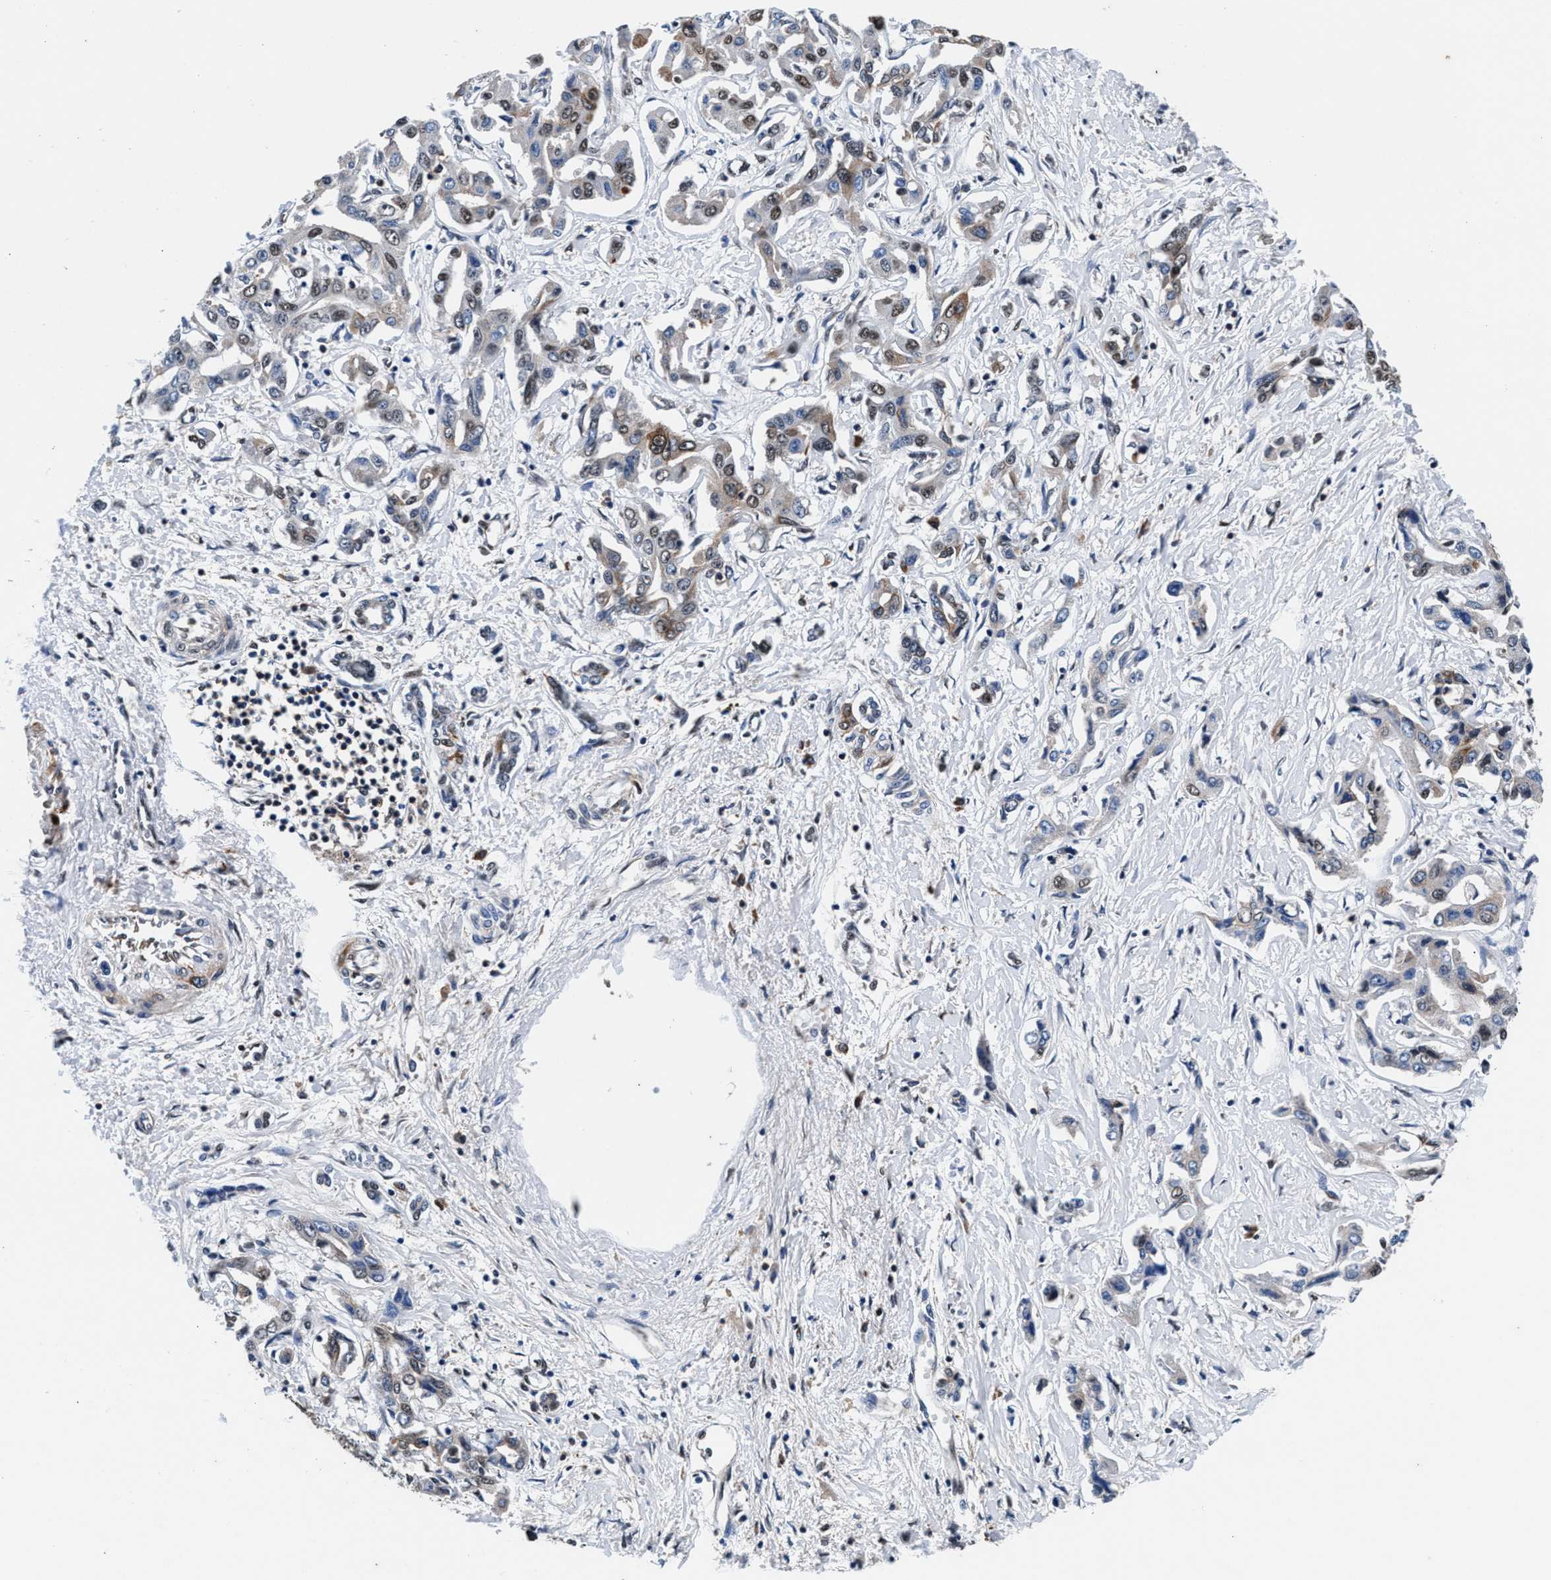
{"staining": {"intensity": "moderate", "quantity": "25%-75%", "location": "cytoplasmic/membranous,nuclear"}, "tissue": "liver cancer", "cell_type": "Tumor cells", "image_type": "cancer", "snomed": [{"axis": "morphology", "description": "Cholangiocarcinoma"}, {"axis": "topography", "description": "Liver"}], "caption": "Liver cancer stained for a protein (brown) exhibits moderate cytoplasmic/membranous and nuclear positive expression in approximately 25%-75% of tumor cells.", "gene": "USP16", "patient": {"sex": "male", "age": 59}}